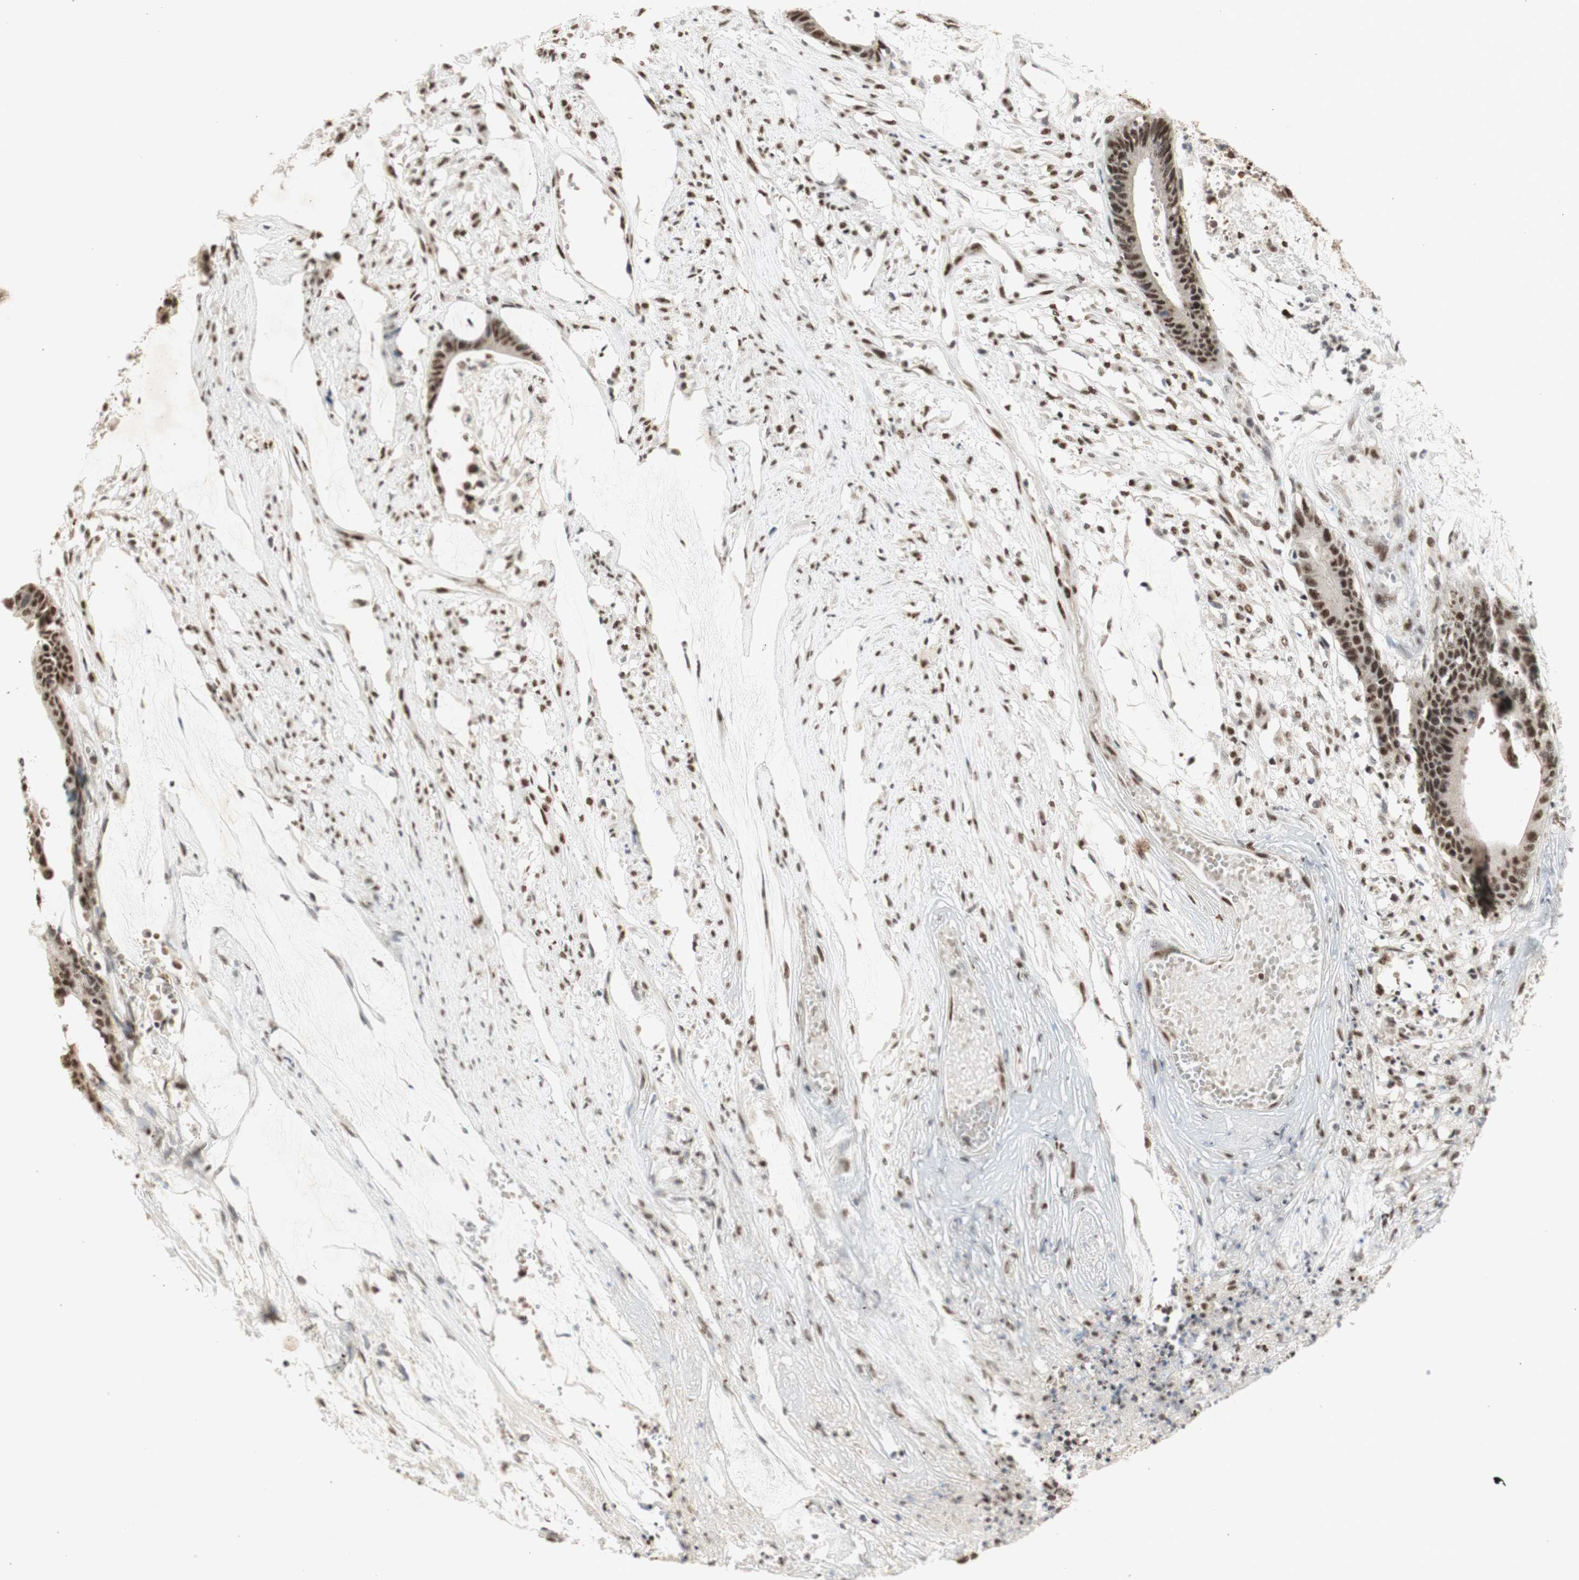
{"staining": {"intensity": "moderate", "quantity": ">75%", "location": "nuclear"}, "tissue": "colorectal cancer", "cell_type": "Tumor cells", "image_type": "cancer", "snomed": [{"axis": "morphology", "description": "Adenocarcinoma, NOS"}, {"axis": "topography", "description": "Rectum"}], "caption": "Moderate nuclear staining is seen in about >75% of tumor cells in colorectal adenocarcinoma.", "gene": "SNRPB", "patient": {"sex": "female", "age": 66}}